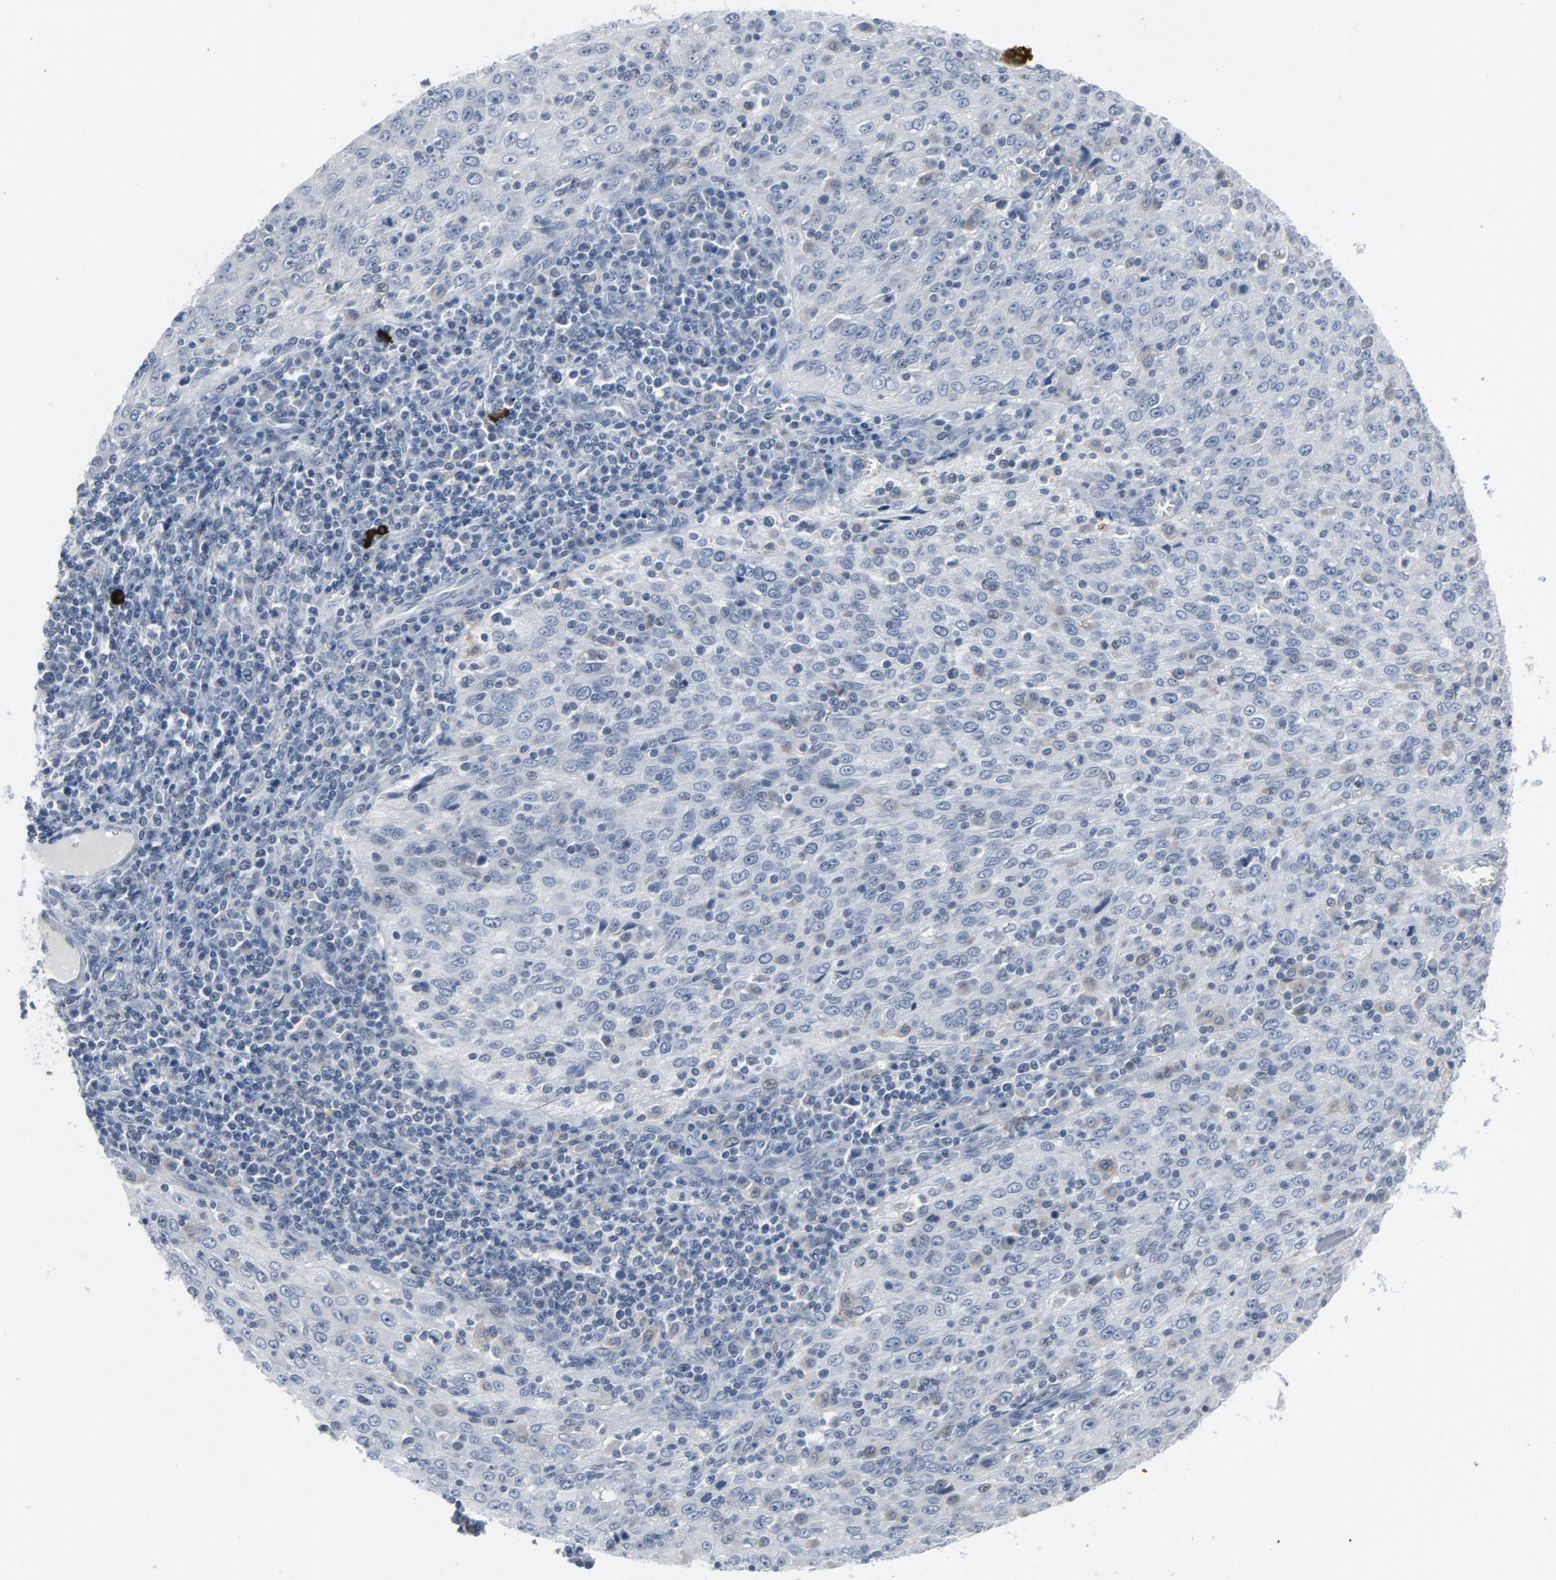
{"staining": {"intensity": "negative", "quantity": "none", "location": "none"}, "tissue": "cervical cancer", "cell_type": "Tumor cells", "image_type": "cancer", "snomed": [{"axis": "morphology", "description": "Squamous cell carcinoma, NOS"}, {"axis": "topography", "description": "Cervix"}], "caption": "An IHC micrograph of cervical squamous cell carcinoma is shown. There is no staining in tumor cells of cervical squamous cell carcinoma.", "gene": "GPX2", "patient": {"sex": "female", "age": 27}}